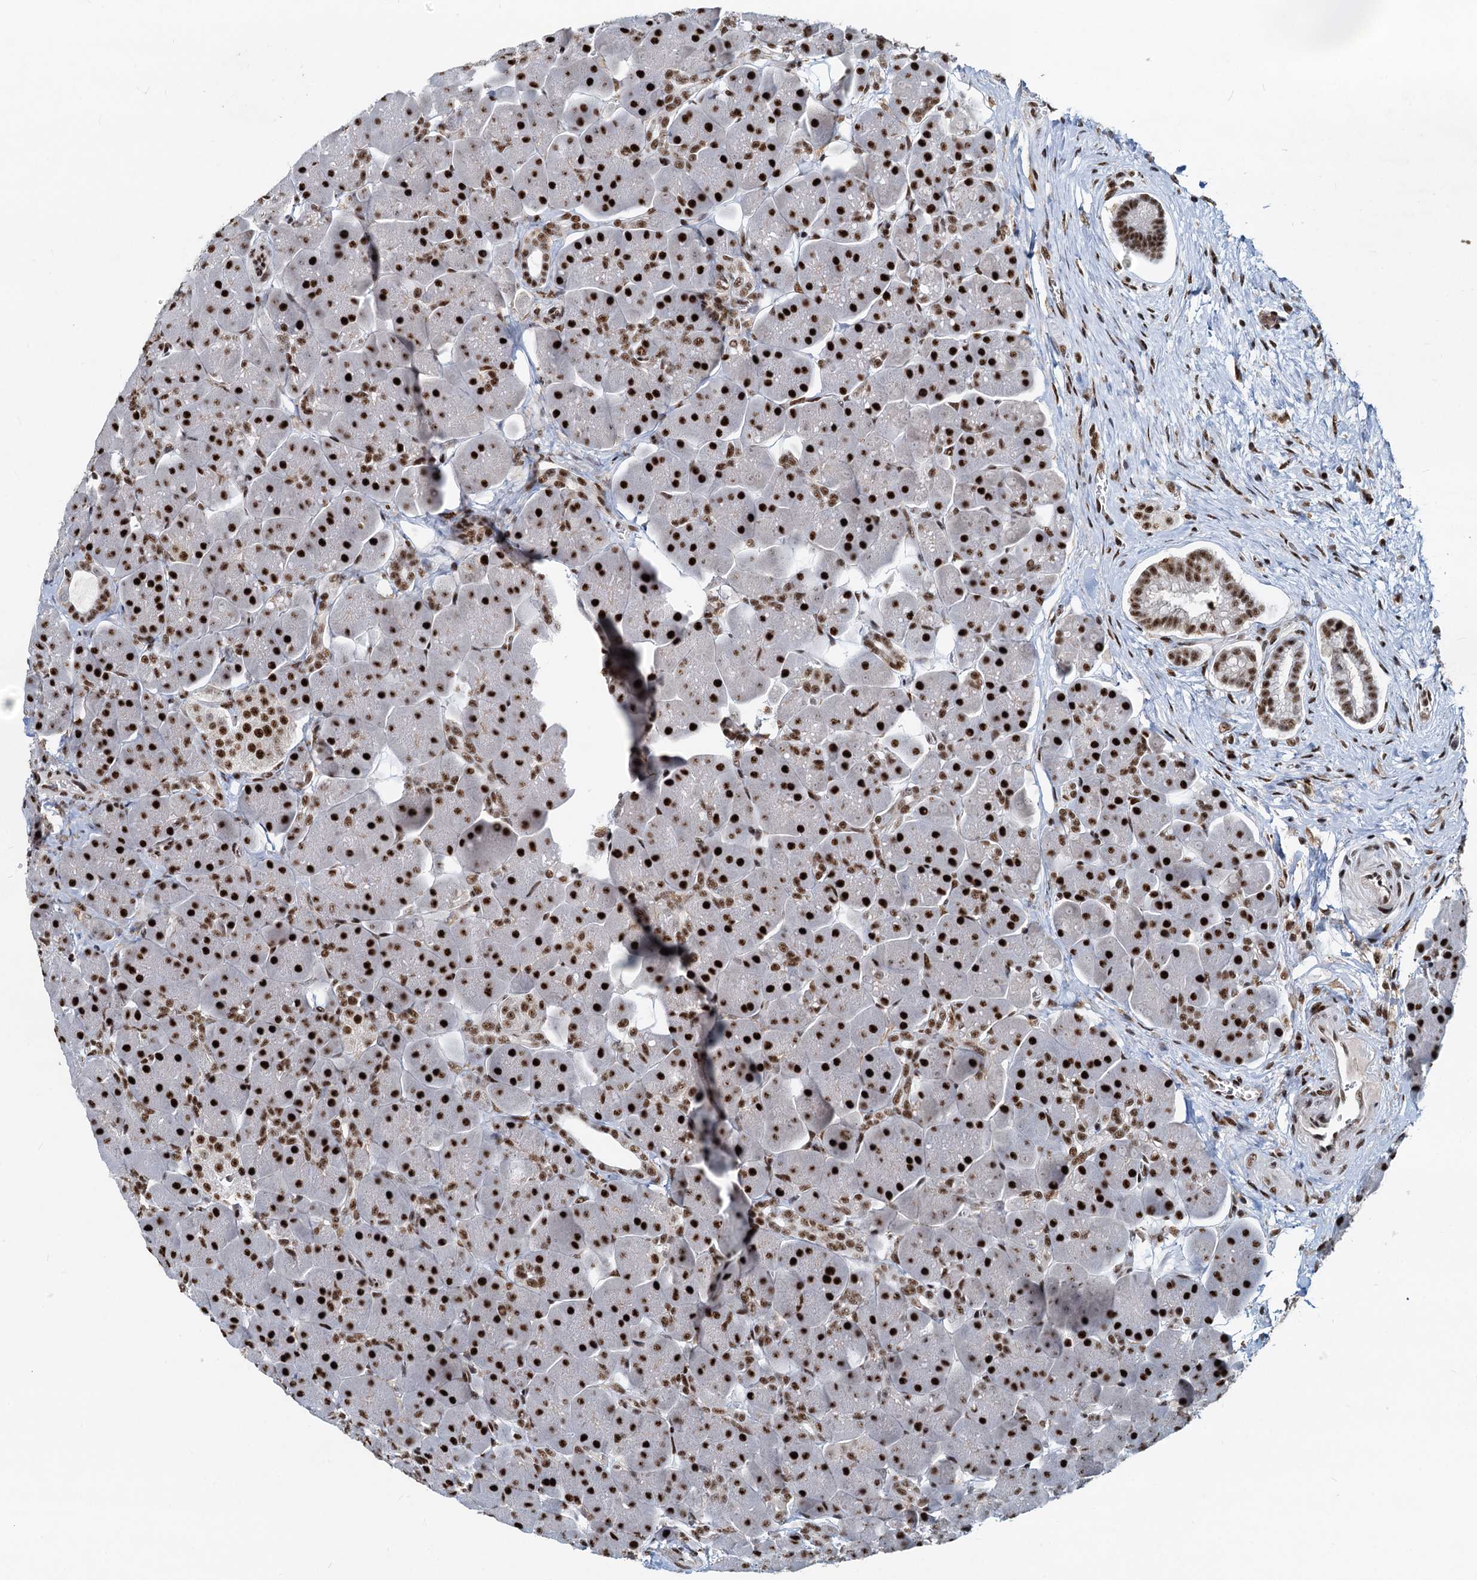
{"staining": {"intensity": "strong", "quantity": ">75%", "location": "nuclear"}, "tissue": "pancreas", "cell_type": "Exocrine glandular cells", "image_type": "normal", "snomed": [{"axis": "morphology", "description": "Normal tissue, NOS"}, {"axis": "topography", "description": "Pancreas"}], "caption": "The micrograph exhibits staining of normal pancreas, revealing strong nuclear protein staining (brown color) within exocrine glandular cells.", "gene": "RBM26", "patient": {"sex": "male", "age": 66}}